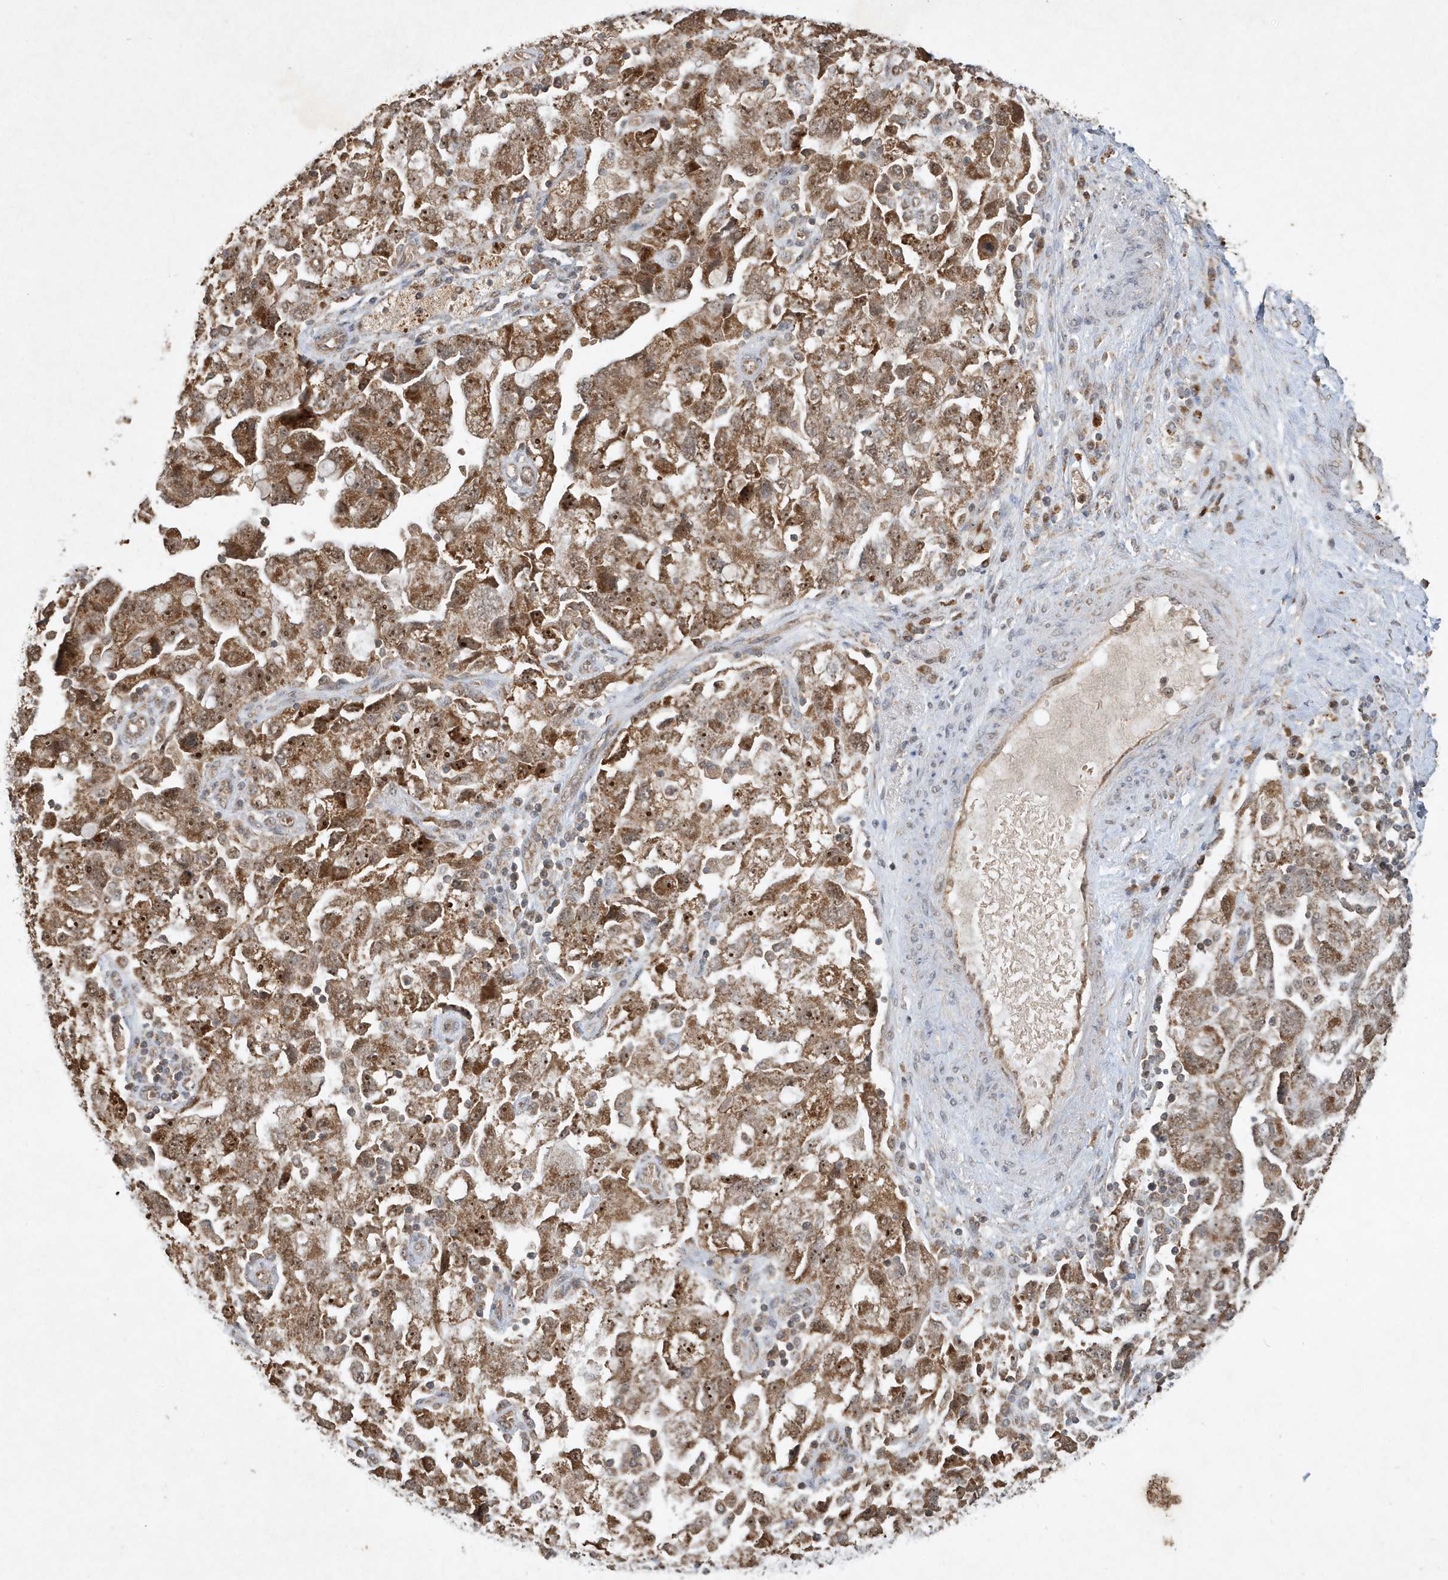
{"staining": {"intensity": "strong", "quantity": ">75%", "location": "cytoplasmic/membranous,nuclear"}, "tissue": "ovarian cancer", "cell_type": "Tumor cells", "image_type": "cancer", "snomed": [{"axis": "morphology", "description": "Carcinoma, NOS"}, {"axis": "morphology", "description": "Cystadenocarcinoma, serous, NOS"}, {"axis": "topography", "description": "Ovary"}], "caption": "An image showing strong cytoplasmic/membranous and nuclear staining in about >75% of tumor cells in ovarian cancer, as visualized by brown immunohistochemical staining.", "gene": "ABCB9", "patient": {"sex": "female", "age": 69}}